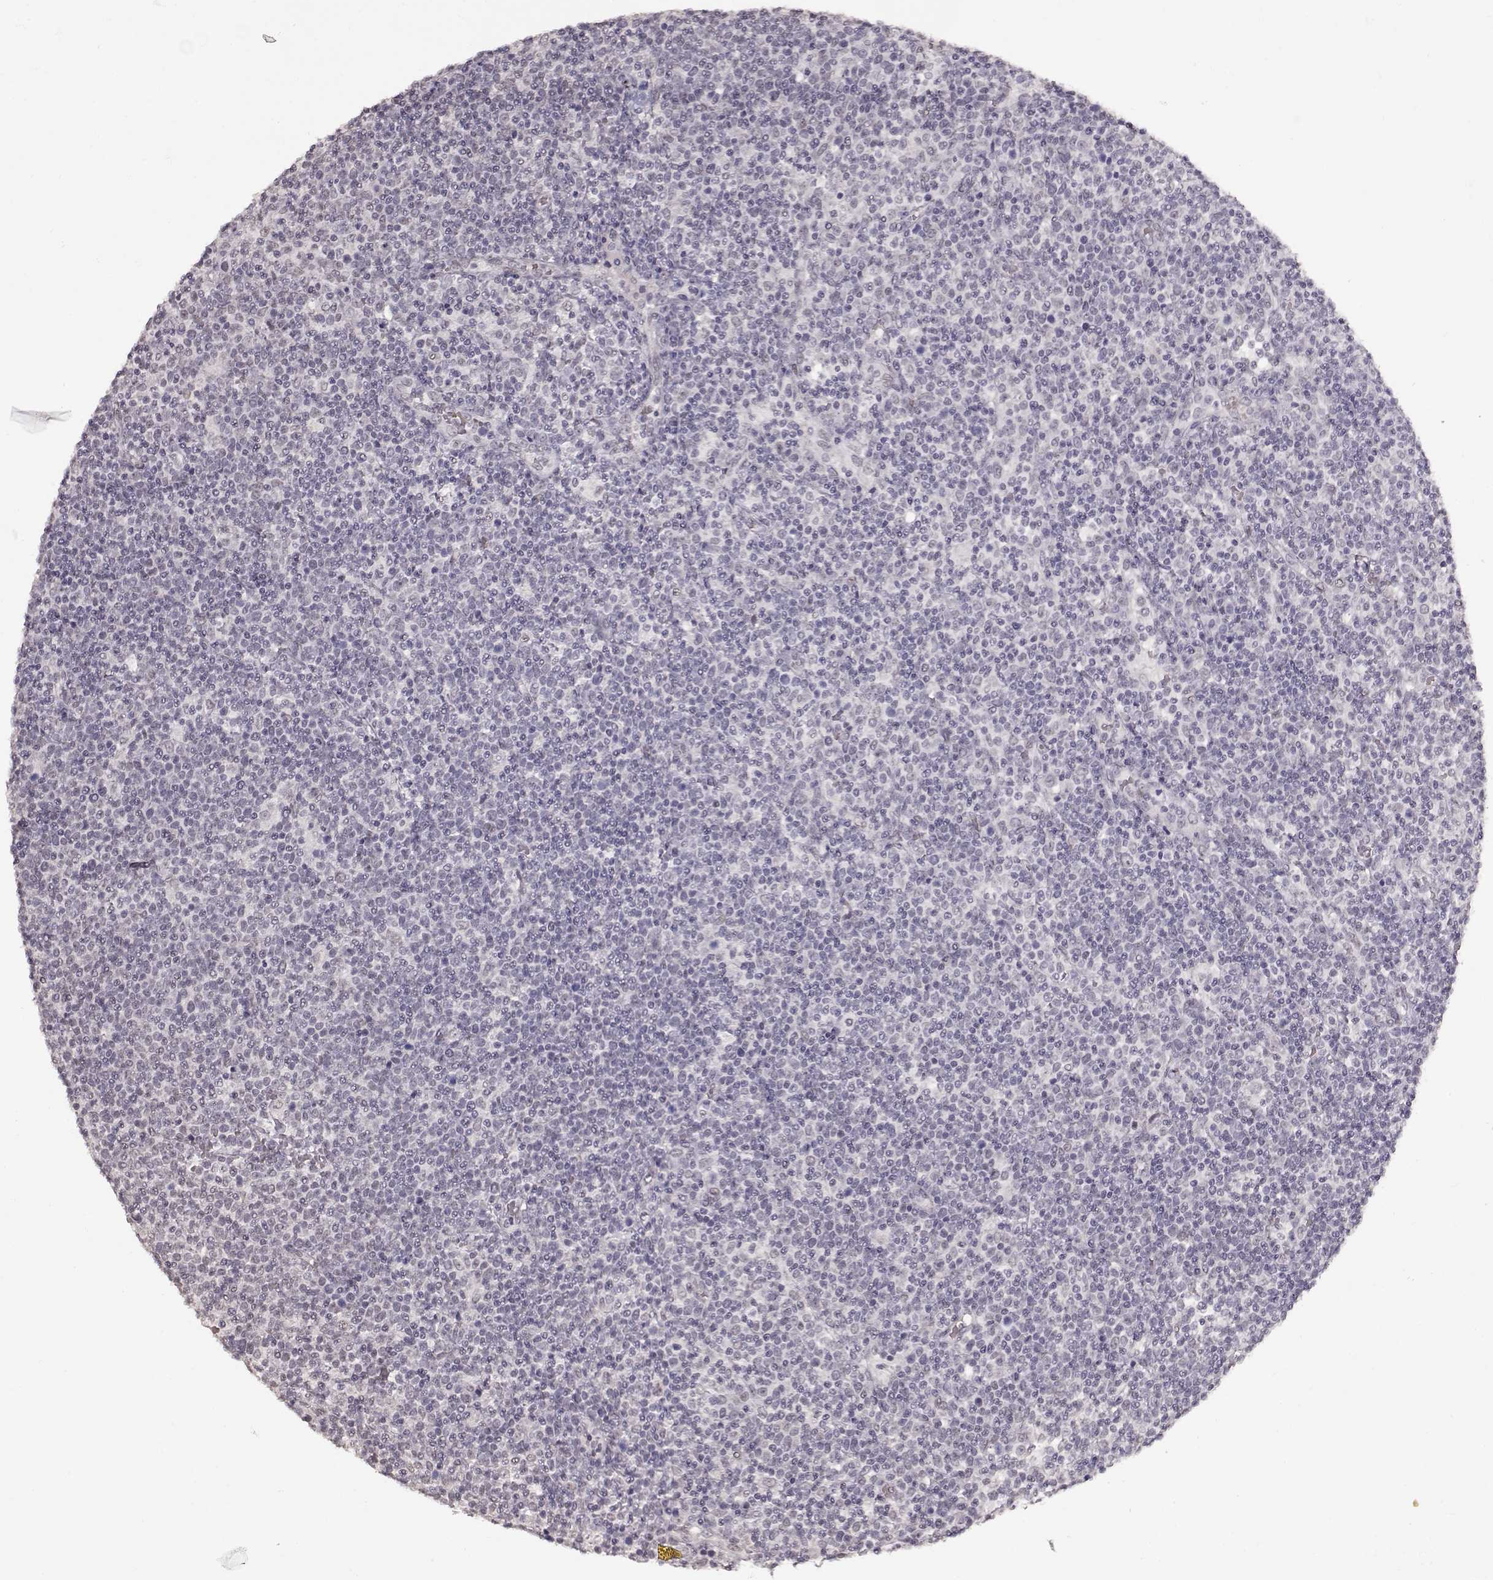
{"staining": {"intensity": "negative", "quantity": "none", "location": "none"}, "tissue": "lymphoma", "cell_type": "Tumor cells", "image_type": "cancer", "snomed": [{"axis": "morphology", "description": "Malignant lymphoma, non-Hodgkin's type, High grade"}, {"axis": "topography", "description": "Lymph node"}], "caption": "Immunohistochemistry of high-grade malignant lymphoma, non-Hodgkin's type demonstrates no expression in tumor cells.", "gene": "PCP4", "patient": {"sex": "male", "age": 61}}